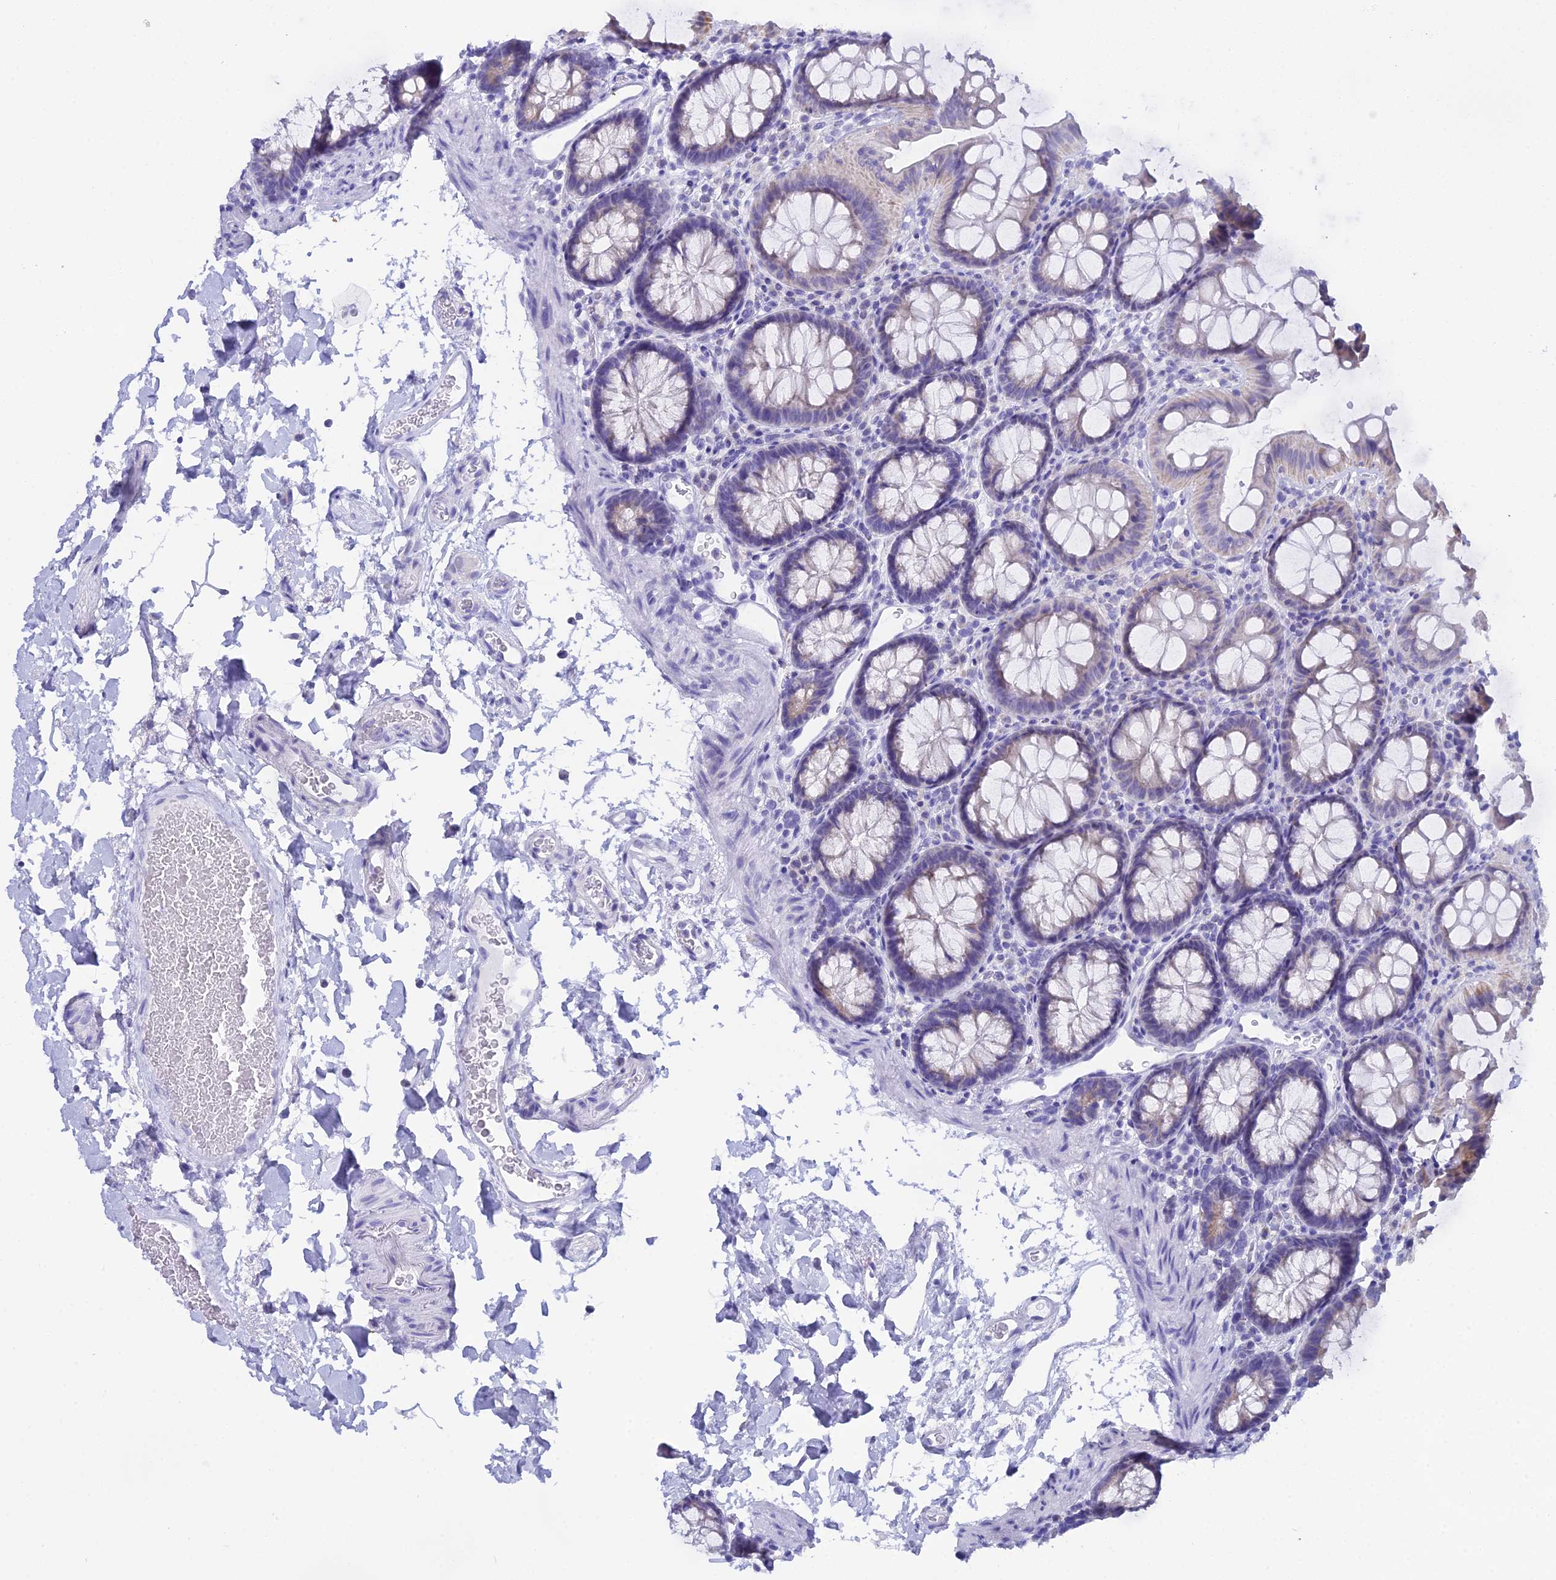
{"staining": {"intensity": "negative", "quantity": "none", "location": "none"}, "tissue": "colon", "cell_type": "Endothelial cells", "image_type": "normal", "snomed": [{"axis": "morphology", "description": "Normal tissue, NOS"}, {"axis": "topography", "description": "Colon"}], "caption": "Image shows no significant protein positivity in endothelial cells of benign colon. Brightfield microscopy of IHC stained with DAB (3,3'-diaminobenzidine) (brown) and hematoxylin (blue), captured at high magnification.", "gene": "CGB1", "patient": {"sex": "male", "age": 75}}